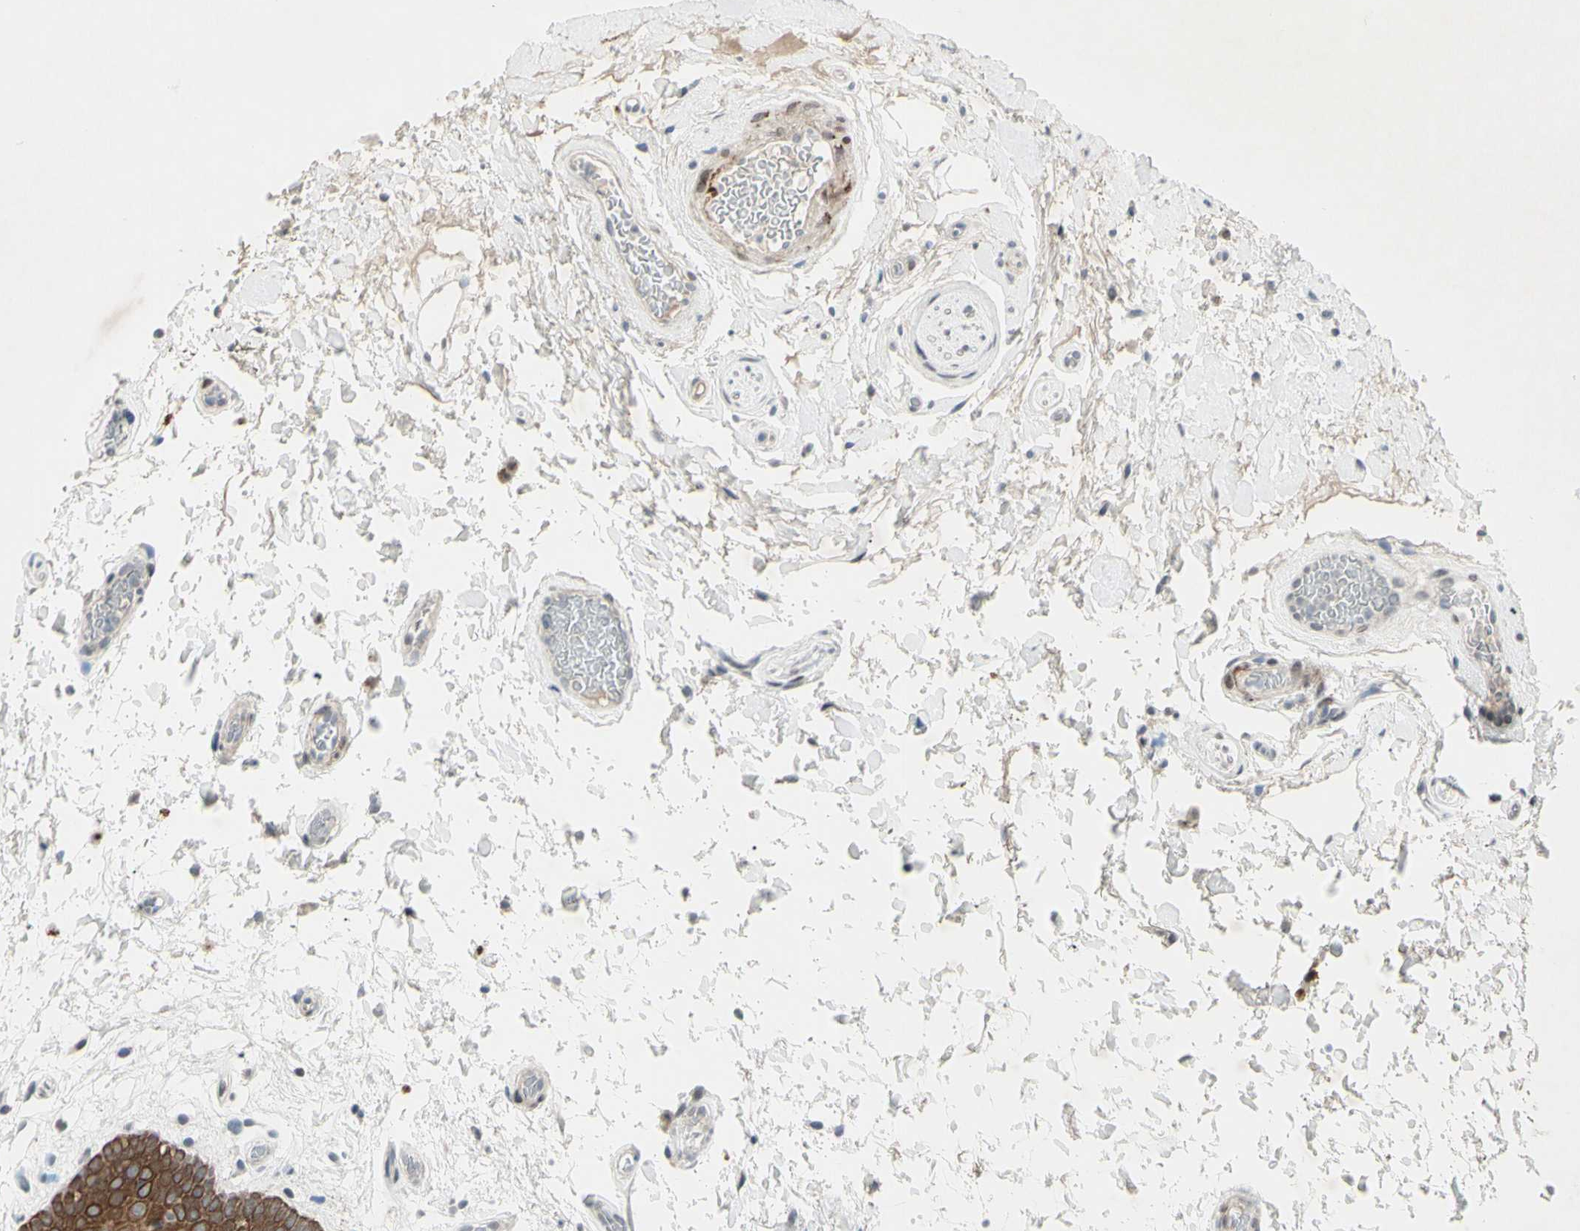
{"staining": {"intensity": "moderate", "quantity": ">75%", "location": "cytoplasmic/membranous"}, "tissue": "oral mucosa", "cell_type": "Squamous epithelial cells", "image_type": "normal", "snomed": [{"axis": "morphology", "description": "Normal tissue, NOS"}, {"axis": "morphology", "description": "Squamous cell carcinoma, NOS"}, {"axis": "topography", "description": "Skeletal muscle"}, {"axis": "topography", "description": "Oral tissue"}, {"axis": "topography", "description": "Head-Neck"}], "caption": "IHC staining of benign oral mucosa, which exhibits medium levels of moderate cytoplasmic/membranous positivity in about >75% of squamous epithelial cells indicating moderate cytoplasmic/membranous protein positivity. The staining was performed using DAB (brown) for protein detection and nuclei were counterstained in hematoxylin (blue).", "gene": "FGFR2", "patient": {"sex": "male", "age": 71}}